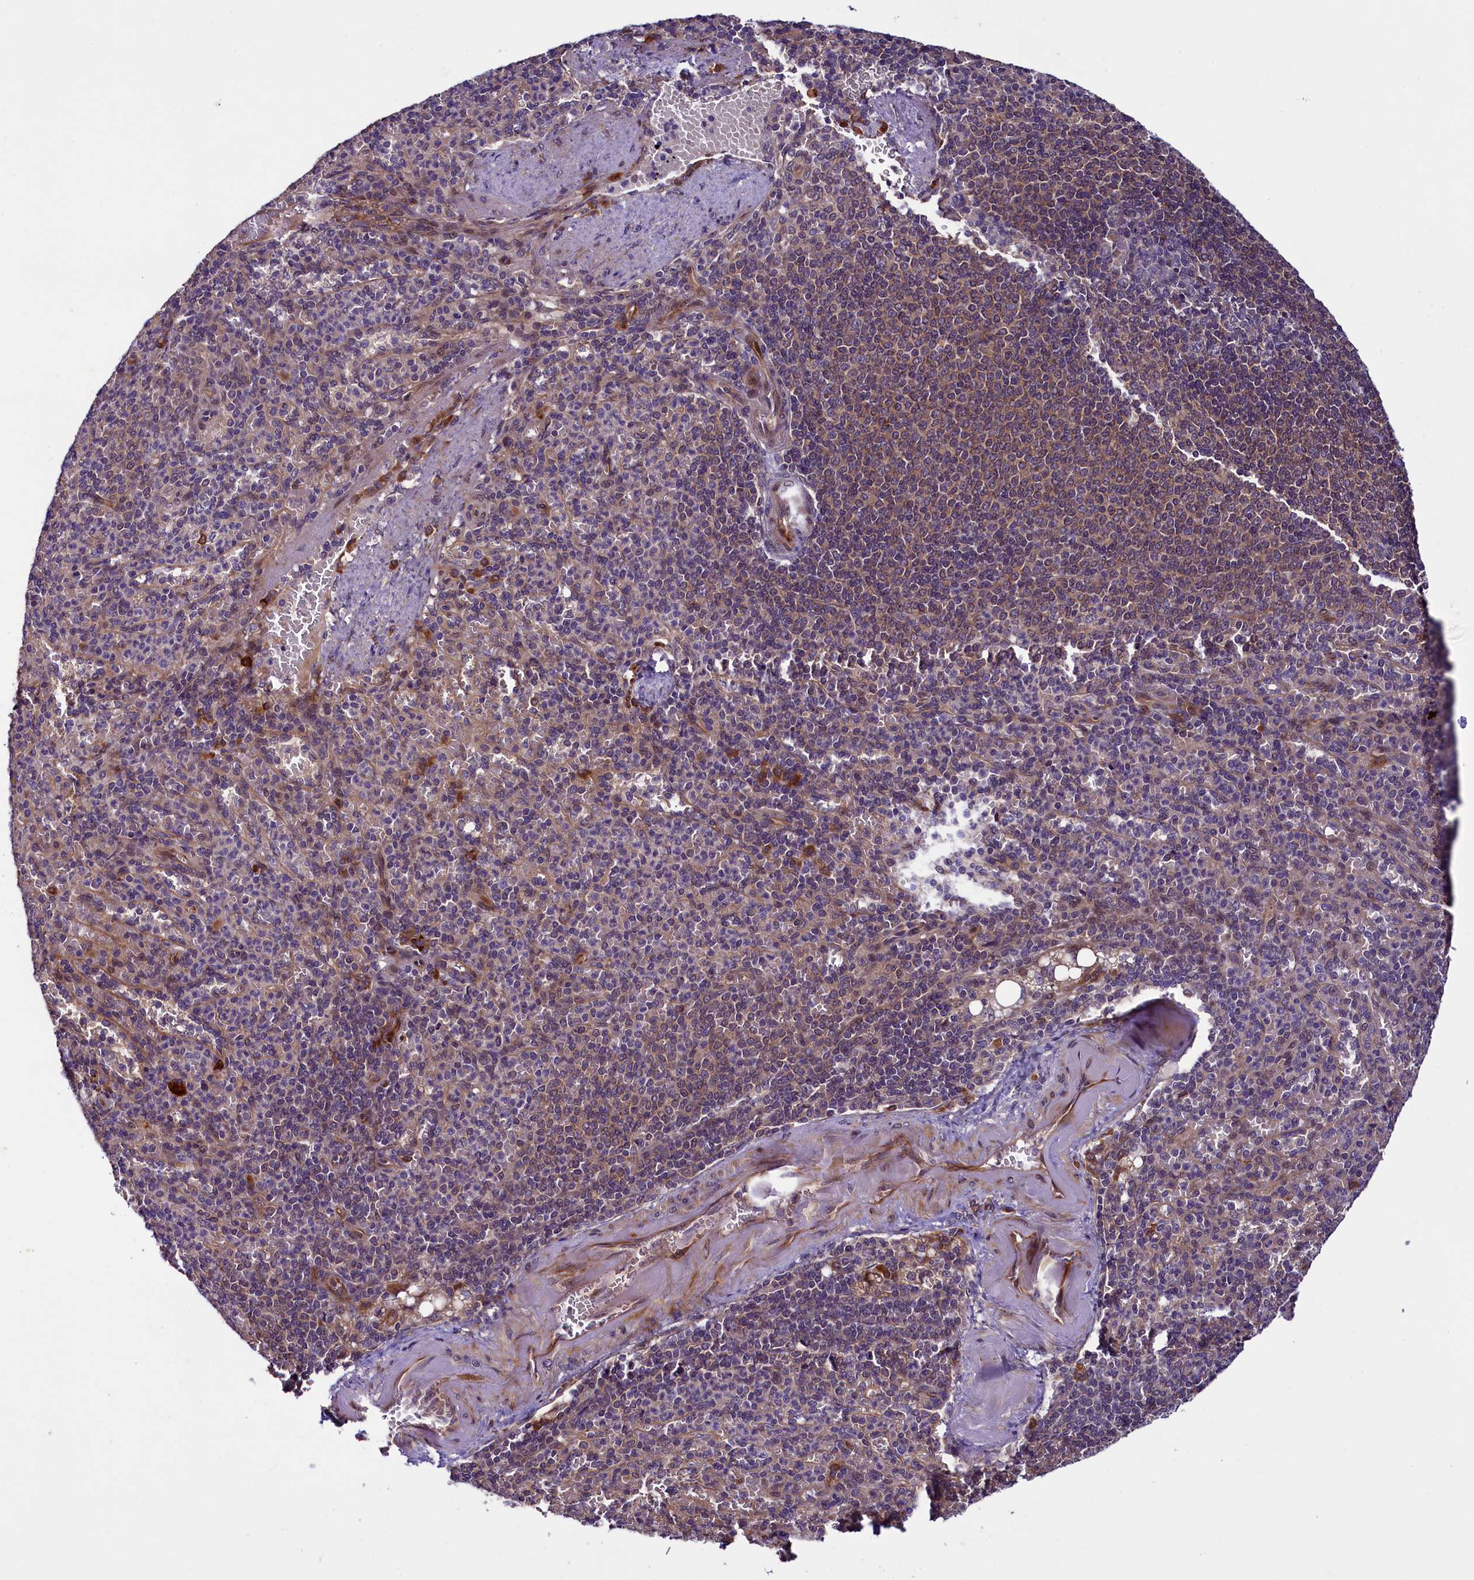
{"staining": {"intensity": "moderate", "quantity": "<25%", "location": "cytoplasmic/membranous"}, "tissue": "spleen", "cell_type": "Cells in red pulp", "image_type": "normal", "snomed": [{"axis": "morphology", "description": "Normal tissue, NOS"}, {"axis": "topography", "description": "Spleen"}], "caption": "A high-resolution micrograph shows IHC staining of unremarkable spleen, which displays moderate cytoplasmic/membranous positivity in approximately <25% of cells in red pulp. (DAB (3,3'-diaminobenzidine) = brown stain, brightfield microscopy at high magnification).", "gene": "RPUSD2", "patient": {"sex": "female", "age": 74}}